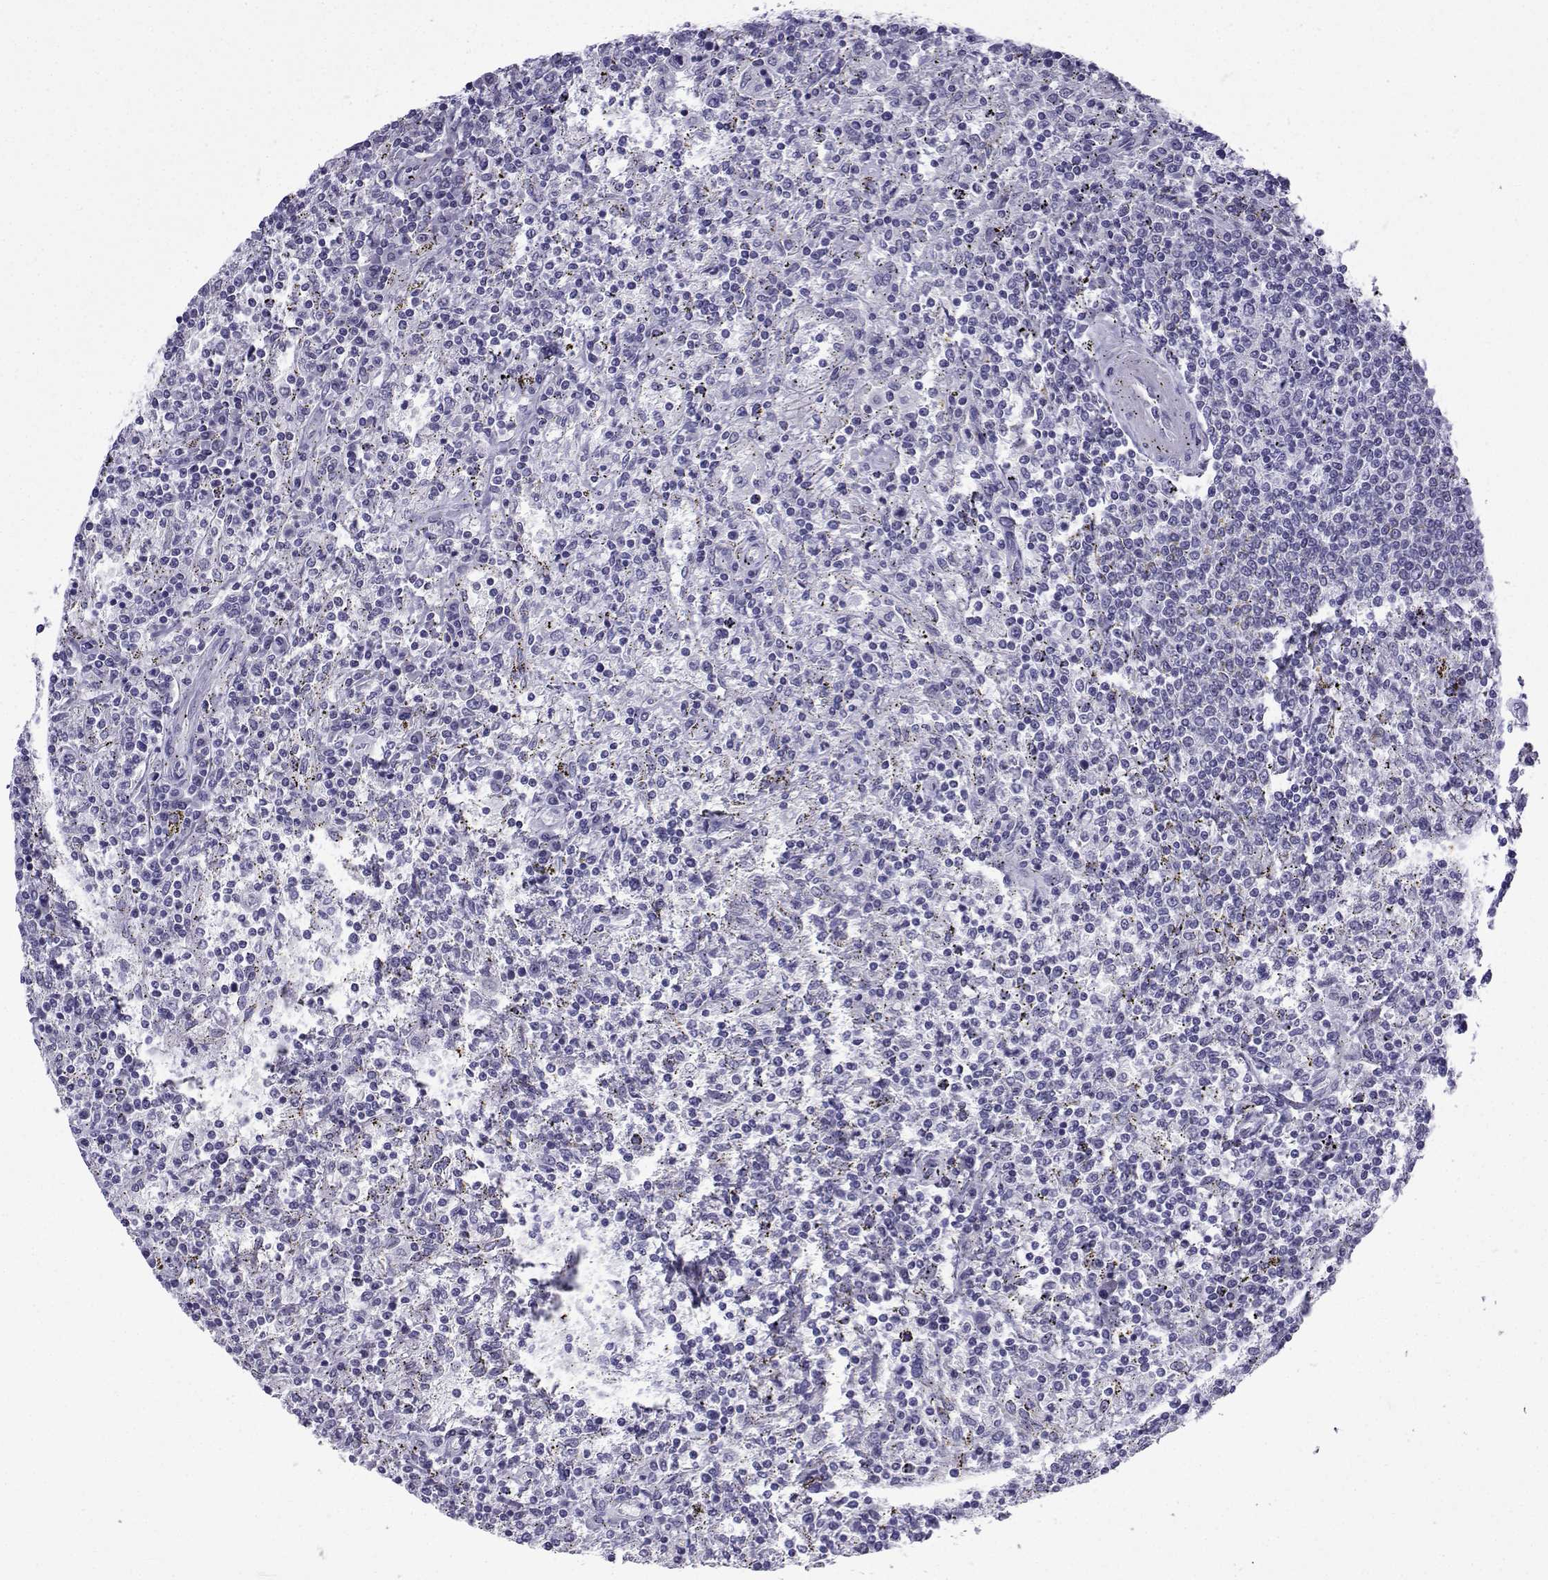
{"staining": {"intensity": "negative", "quantity": "none", "location": "none"}, "tissue": "lymphoma", "cell_type": "Tumor cells", "image_type": "cancer", "snomed": [{"axis": "morphology", "description": "Malignant lymphoma, non-Hodgkin's type, Low grade"}, {"axis": "topography", "description": "Spleen"}], "caption": "Tumor cells show no significant protein positivity in malignant lymphoma, non-Hodgkin's type (low-grade).", "gene": "ACRBP", "patient": {"sex": "male", "age": 62}}